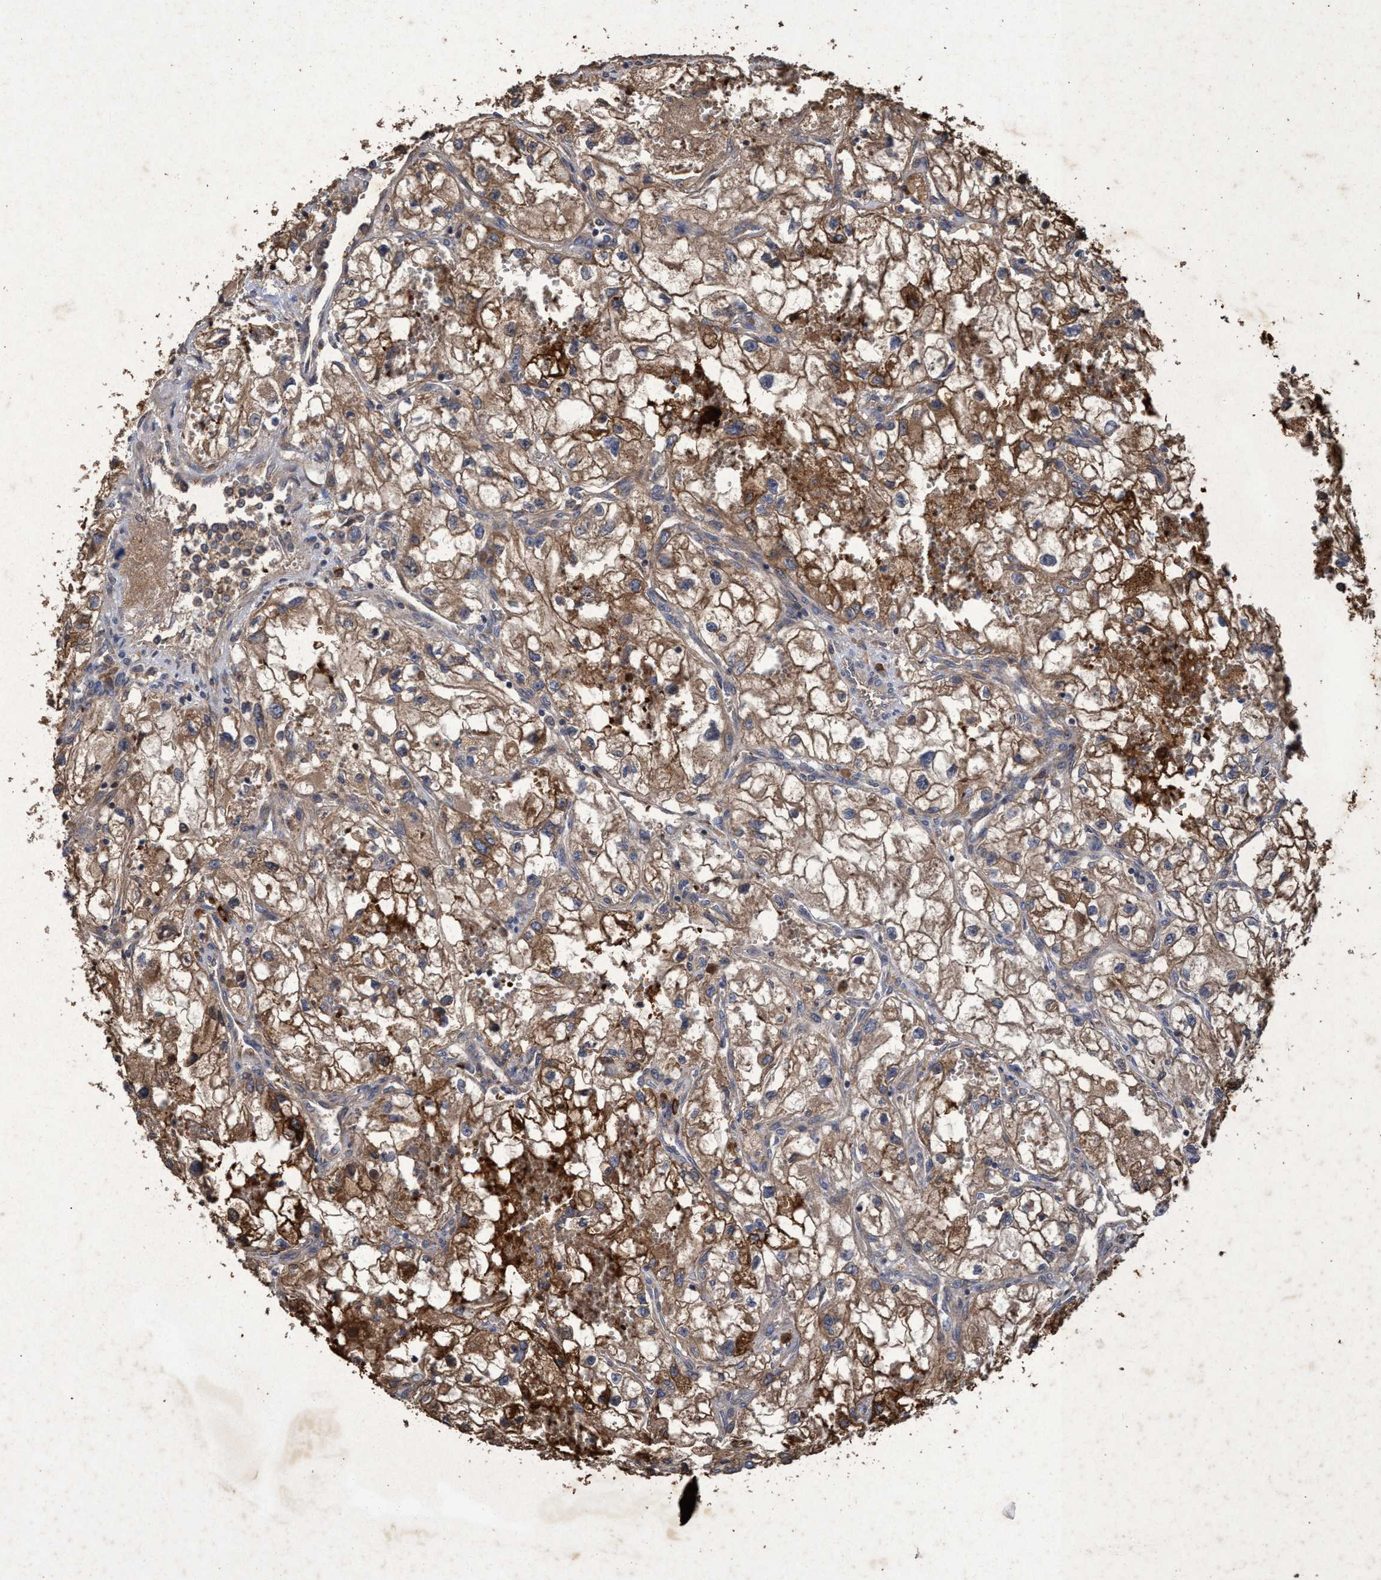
{"staining": {"intensity": "moderate", "quantity": ">75%", "location": "cytoplasmic/membranous"}, "tissue": "renal cancer", "cell_type": "Tumor cells", "image_type": "cancer", "snomed": [{"axis": "morphology", "description": "Adenocarcinoma, NOS"}, {"axis": "topography", "description": "Kidney"}], "caption": "Human renal cancer stained with a brown dye displays moderate cytoplasmic/membranous positive expression in about >75% of tumor cells.", "gene": "CHMP6", "patient": {"sex": "female", "age": 70}}